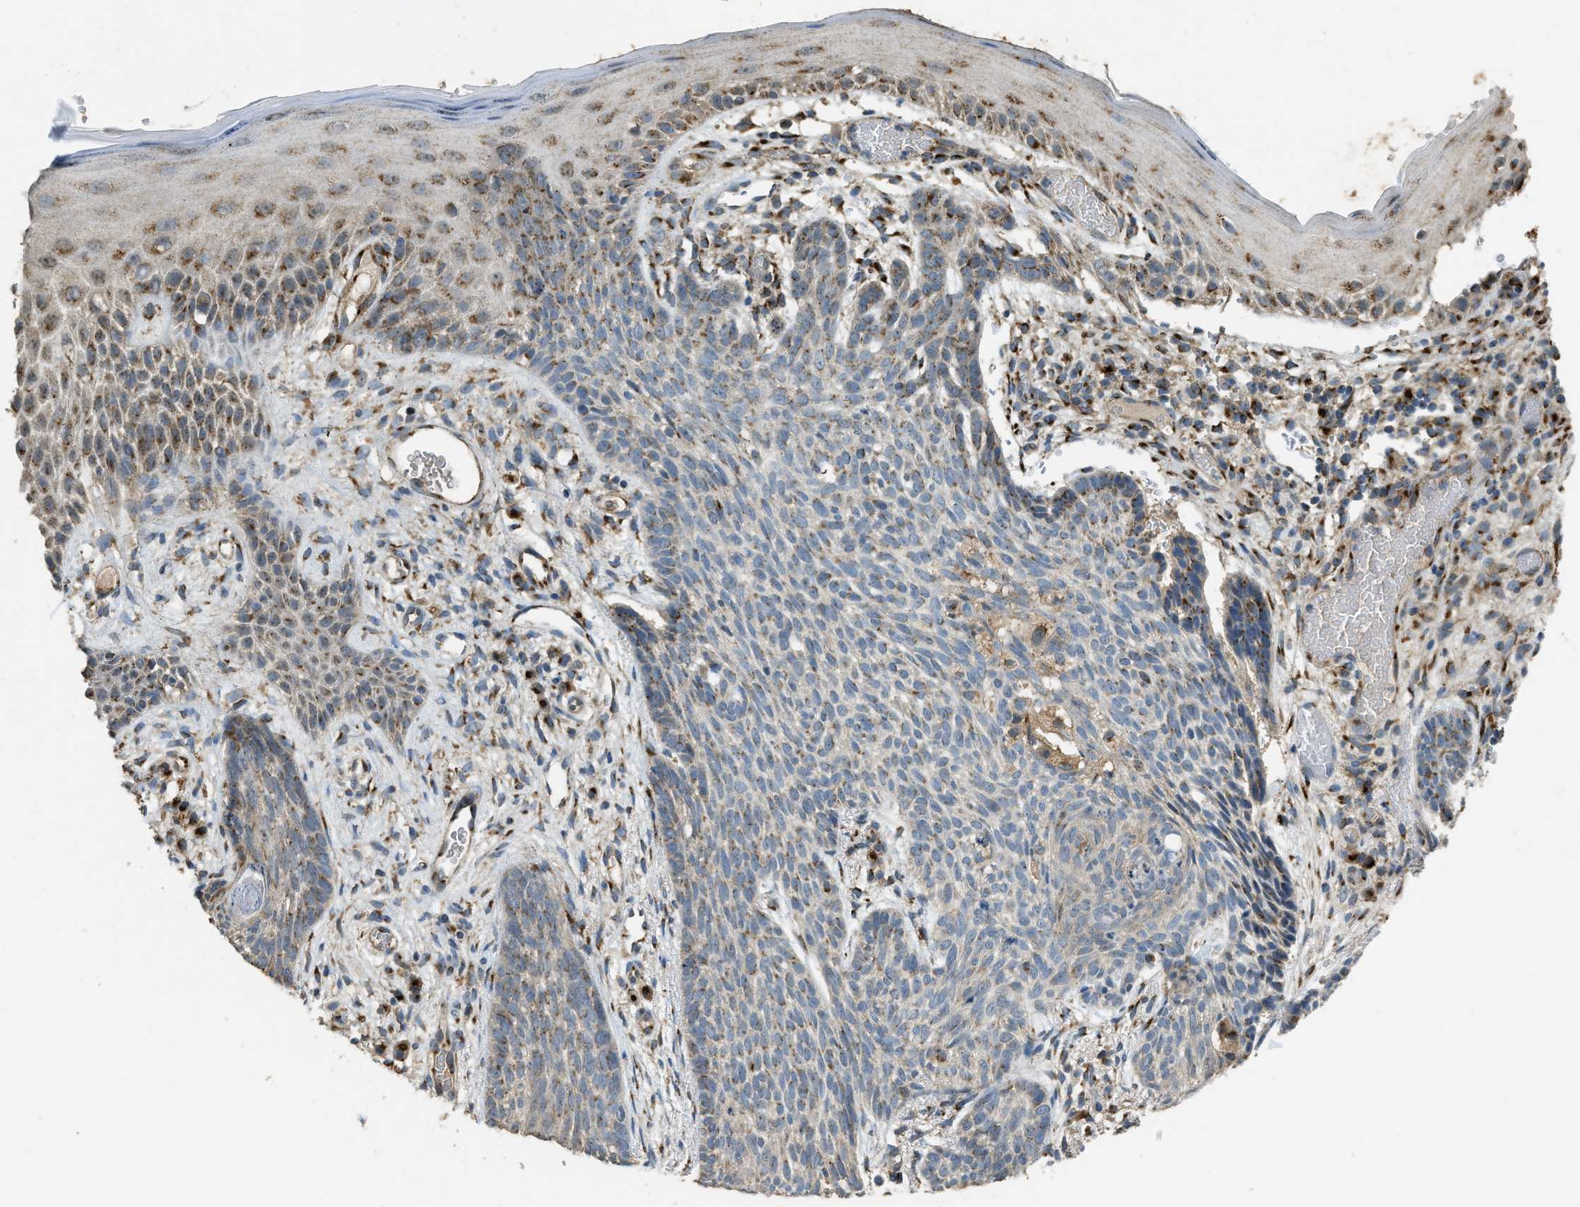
{"staining": {"intensity": "moderate", "quantity": "25%-75%", "location": "cytoplasmic/membranous"}, "tissue": "skin cancer", "cell_type": "Tumor cells", "image_type": "cancer", "snomed": [{"axis": "morphology", "description": "Basal cell carcinoma"}, {"axis": "topography", "description": "Skin"}], "caption": "Protein expression analysis of human skin cancer (basal cell carcinoma) reveals moderate cytoplasmic/membranous positivity in about 25%-75% of tumor cells.", "gene": "IPO7", "patient": {"sex": "female", "age": 59}}